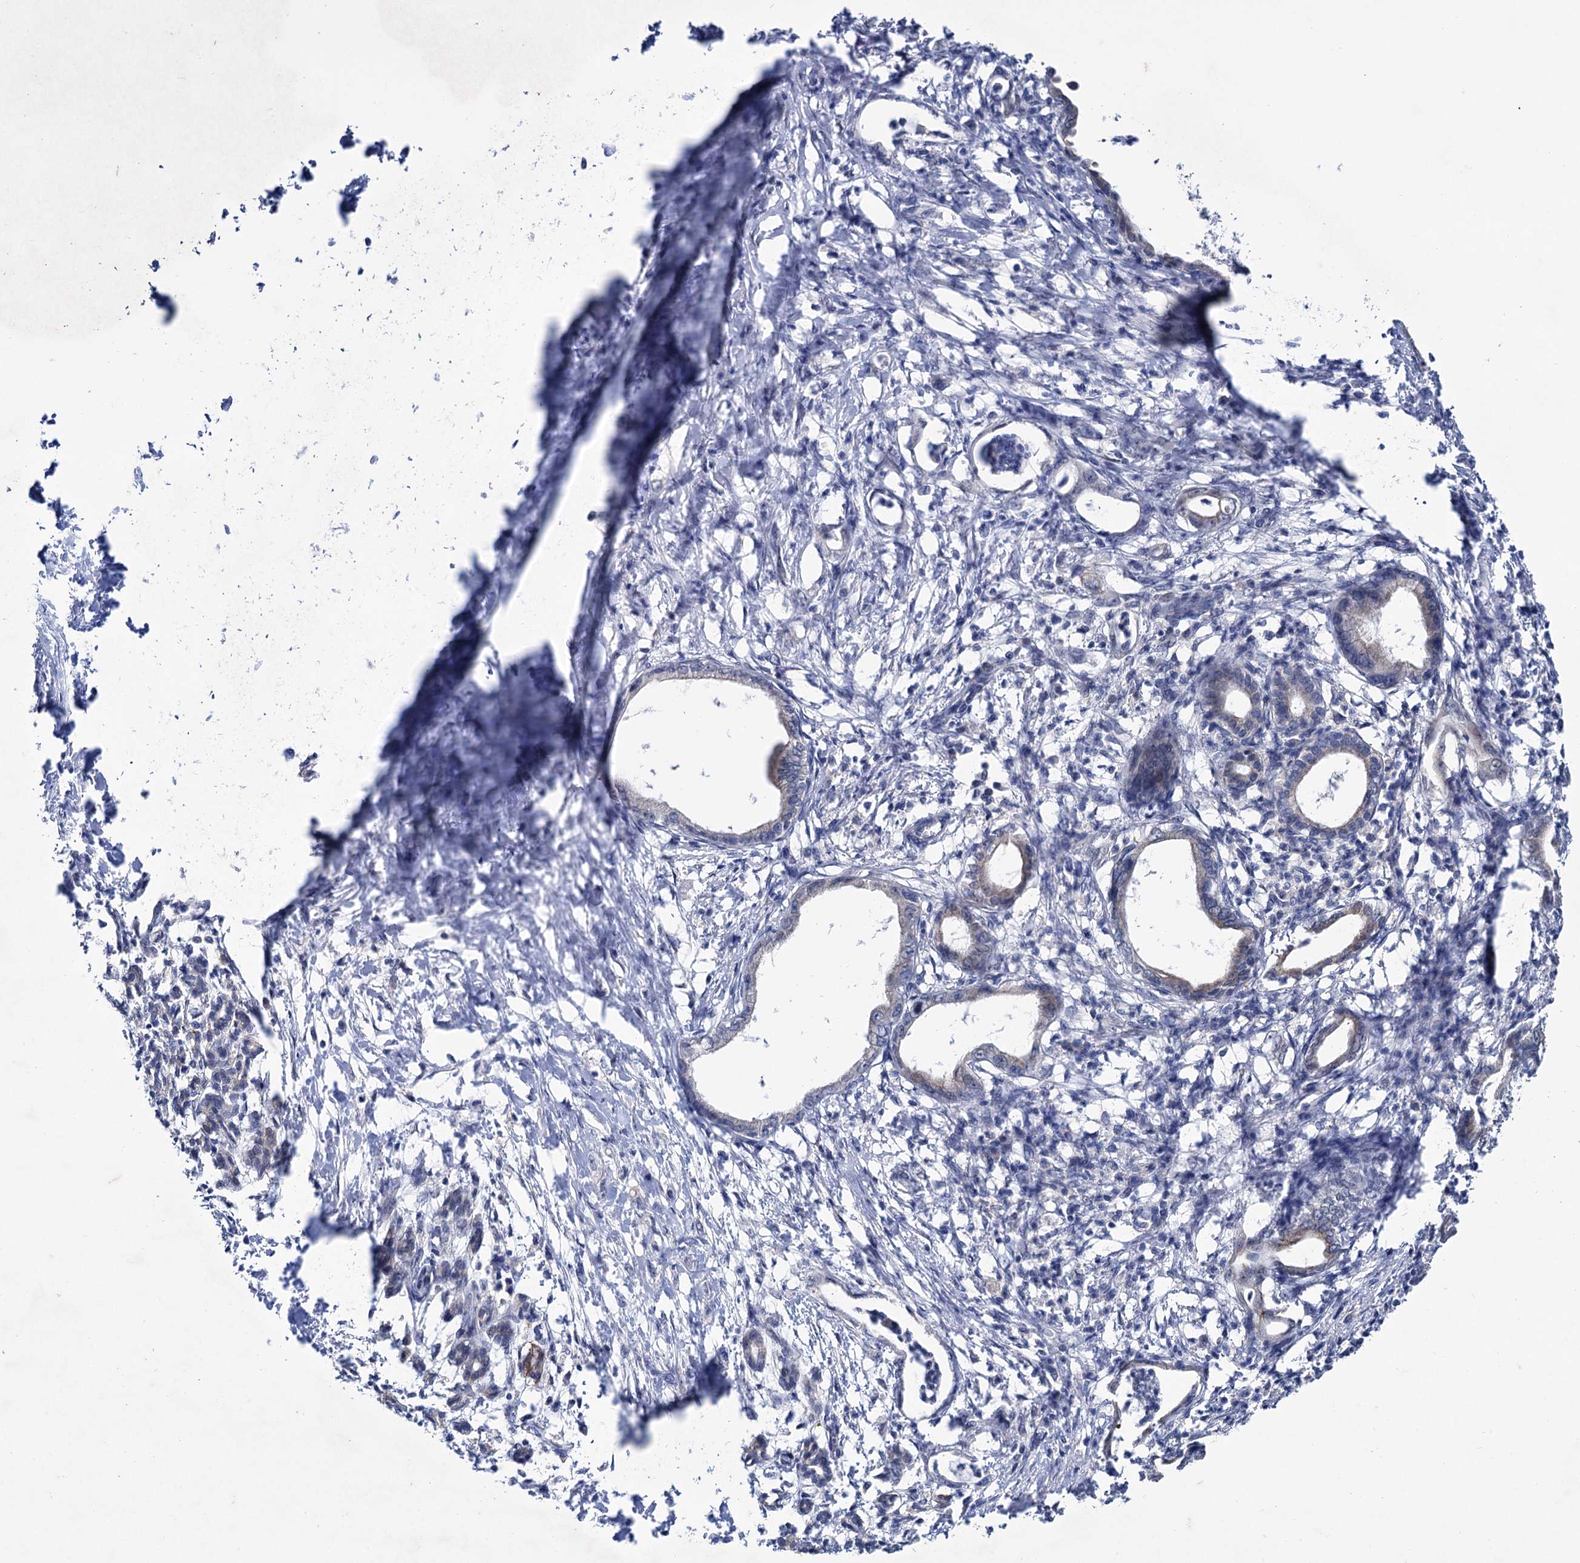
{"staining": {"intensity": "negative", "quantity": "none", "location": "none"}, "tissue": "pancreatic cancer", "cell_type": "Tumor cells", "image_type": "cancer", "snomed": [{"axis": "morphology", "description": "Adenocarcinoma, NOS"}, {"axis": "topography", "description": "Pancreas"}], "caption": "Pancreatic adenocarcinoma stained for a protein using immunohistochemistry shows no staining tumor cells.", "gene": "MID1IP1", "patient": {"sex": "female", "age": 55}}